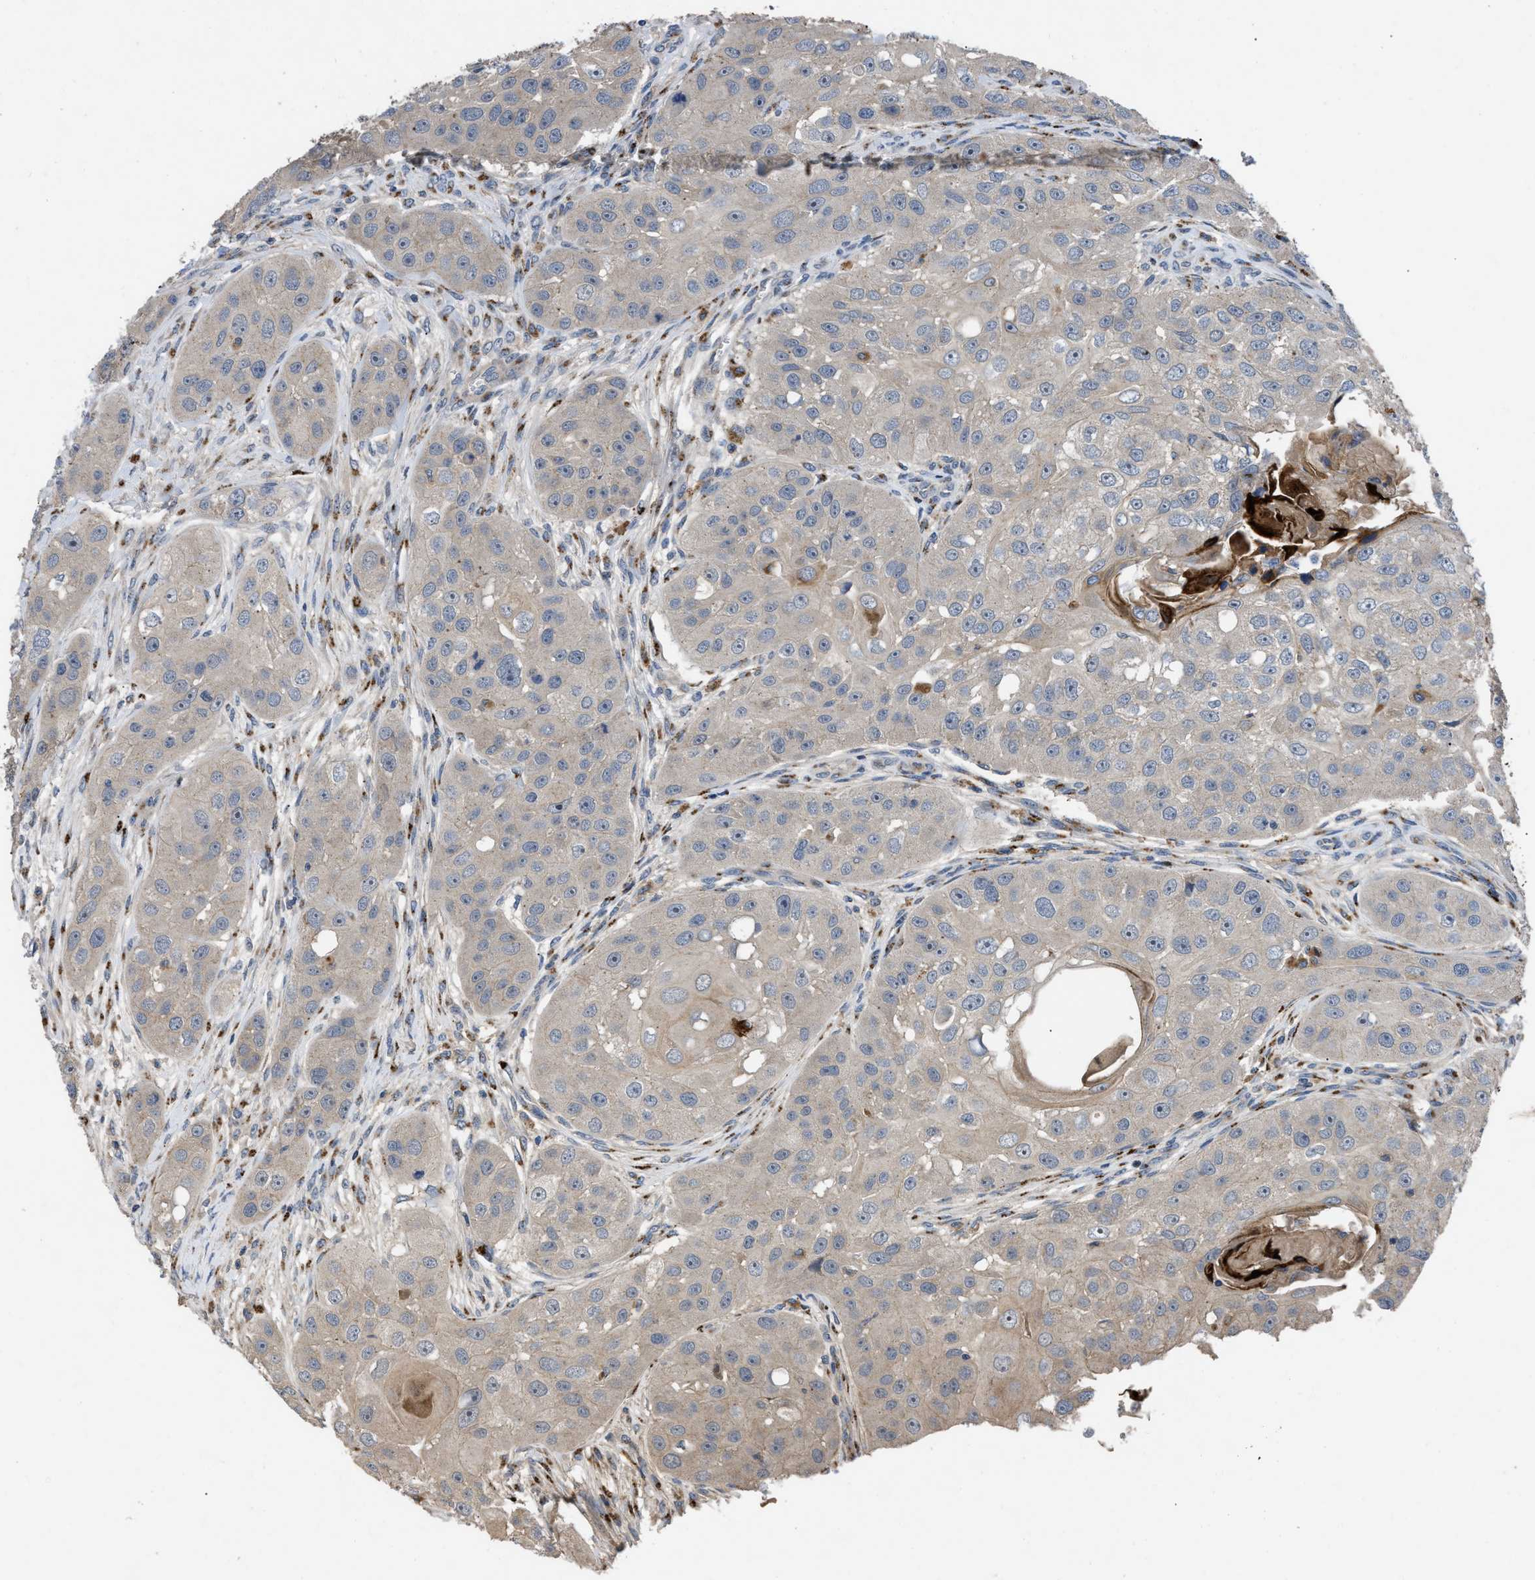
{"staining": {"intensity": "negative", "quantity": "none", "location": "none"}, "tissue": "head and neck cancer", "cell_type": "Tumor cells", "image_type": "cancer", "snomed": [{"axis": "morphology", "description": "Normal tissue, NOS"}, {"axis": "morphology", "description": "Squamous cell carcinoma, NOS"}, {"axis": "topography", "description": "Skeletal muscle"}, {"axis": "topography", "description": "Head-Neck"}], "caption": "A photomicrograph of human head and neck squamous cell carcinoma is negative for staining in tumor cells. (DAB (3,3'-diaminobenzidine) immunohistochemistry (IHC) visualized using brightfield microscopy, high magnification).", "gene": "SIK2", "patient": {"sex": "male", "age": 51}}